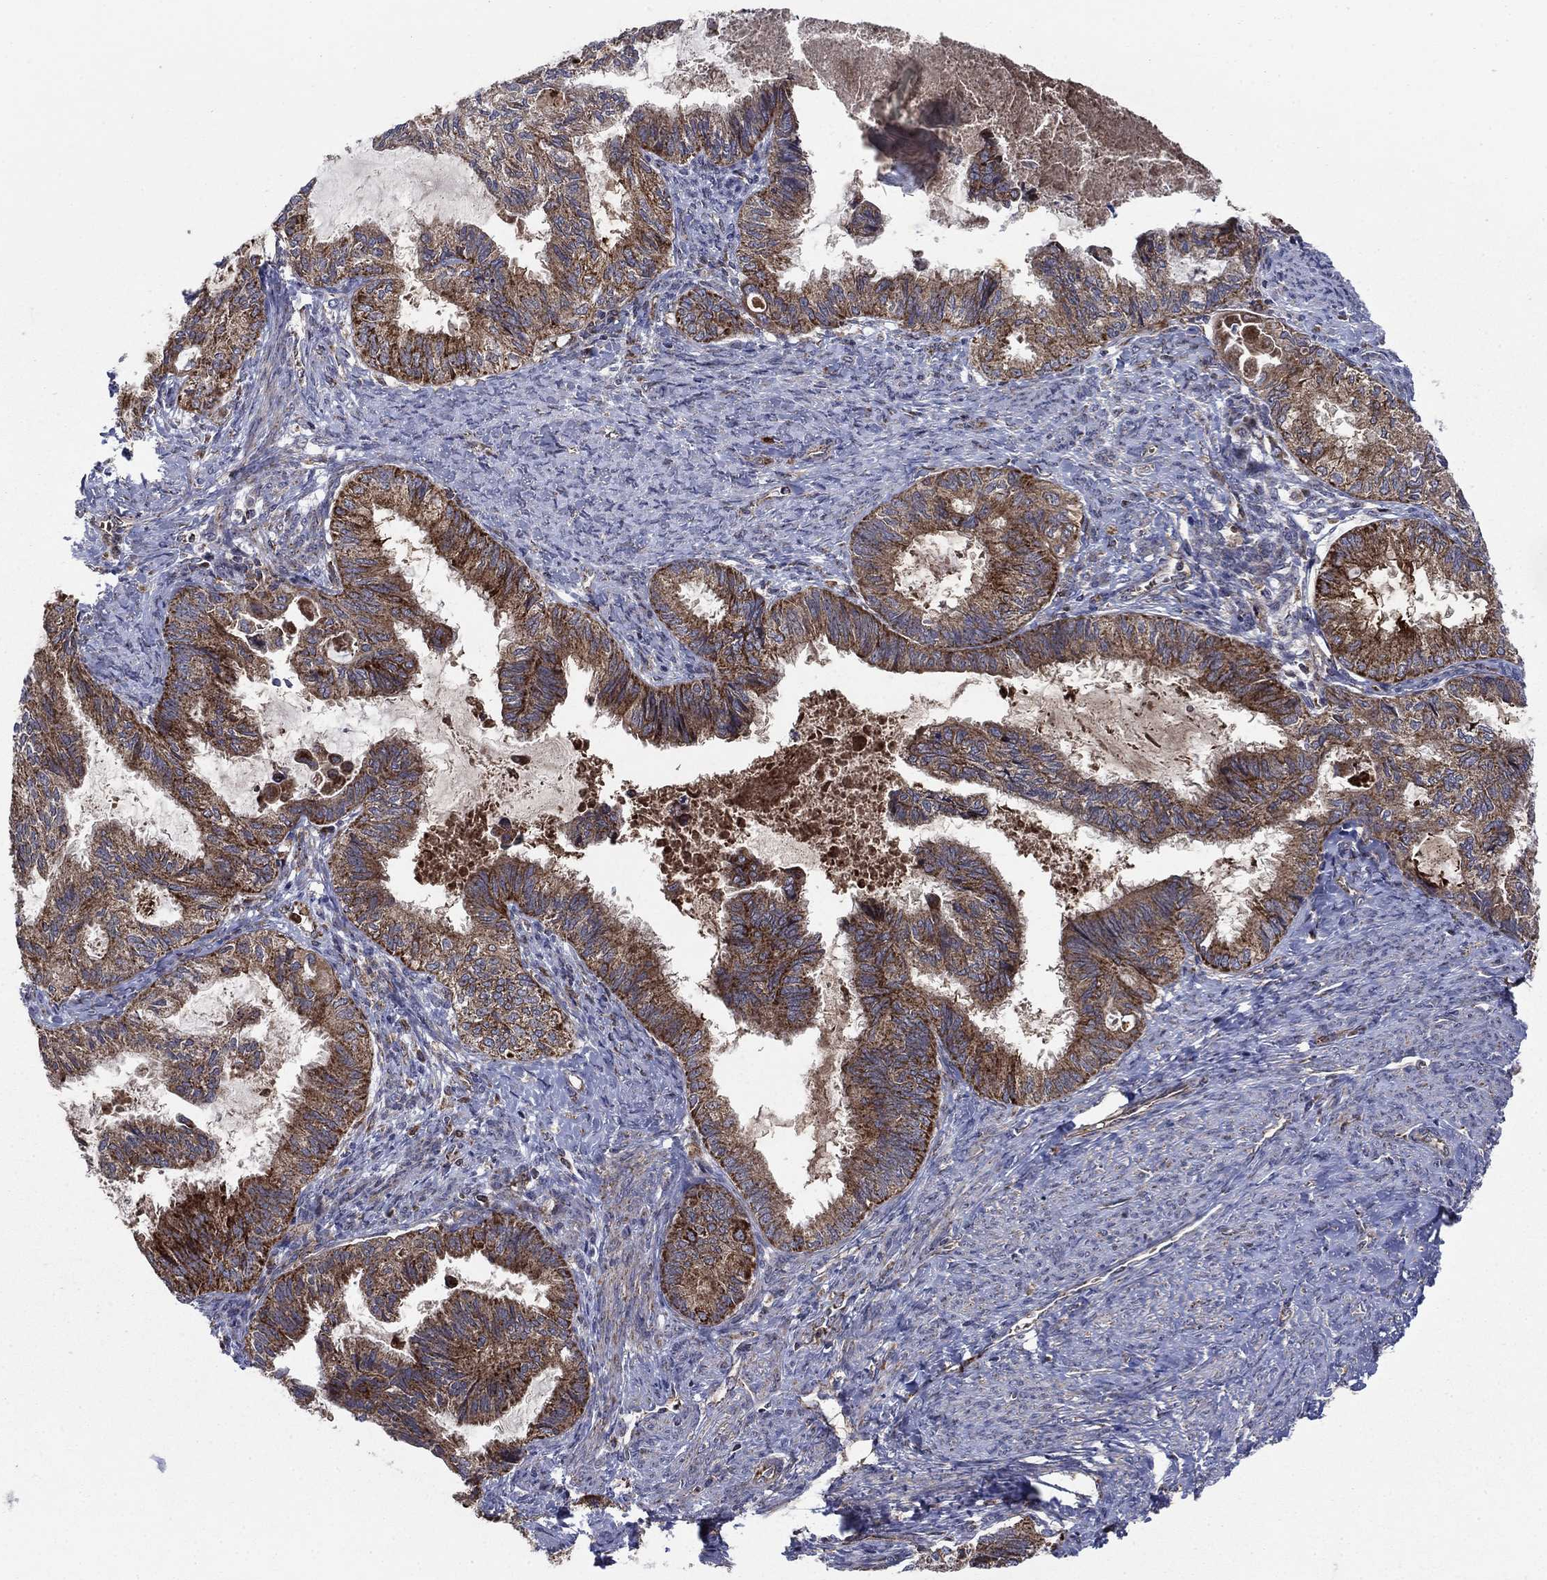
{"staining": {"intensity": "strong", "quantity": "25%-75%", "location": "cytoplasmic/membranous"}, "tissue": "endometrial cancer", "cell_type": "Tumor cells", "image_type": "cancer", "snomed": [{"axis": "morphology", "description": "Adenocarcinoma, NOS"}, {"axis": "topography", "description": "Endometrium"}], "caption": "Tumor cells exhibit strong cytoplasmic/membranous staining in about 25%-75% of cells in adenocarcinoma (endometrial). (DAB = brown stain, brightfield microscopy at high magnification).", "gene": "RNF19B", "patient": {"sex": "female", "age": 86}}